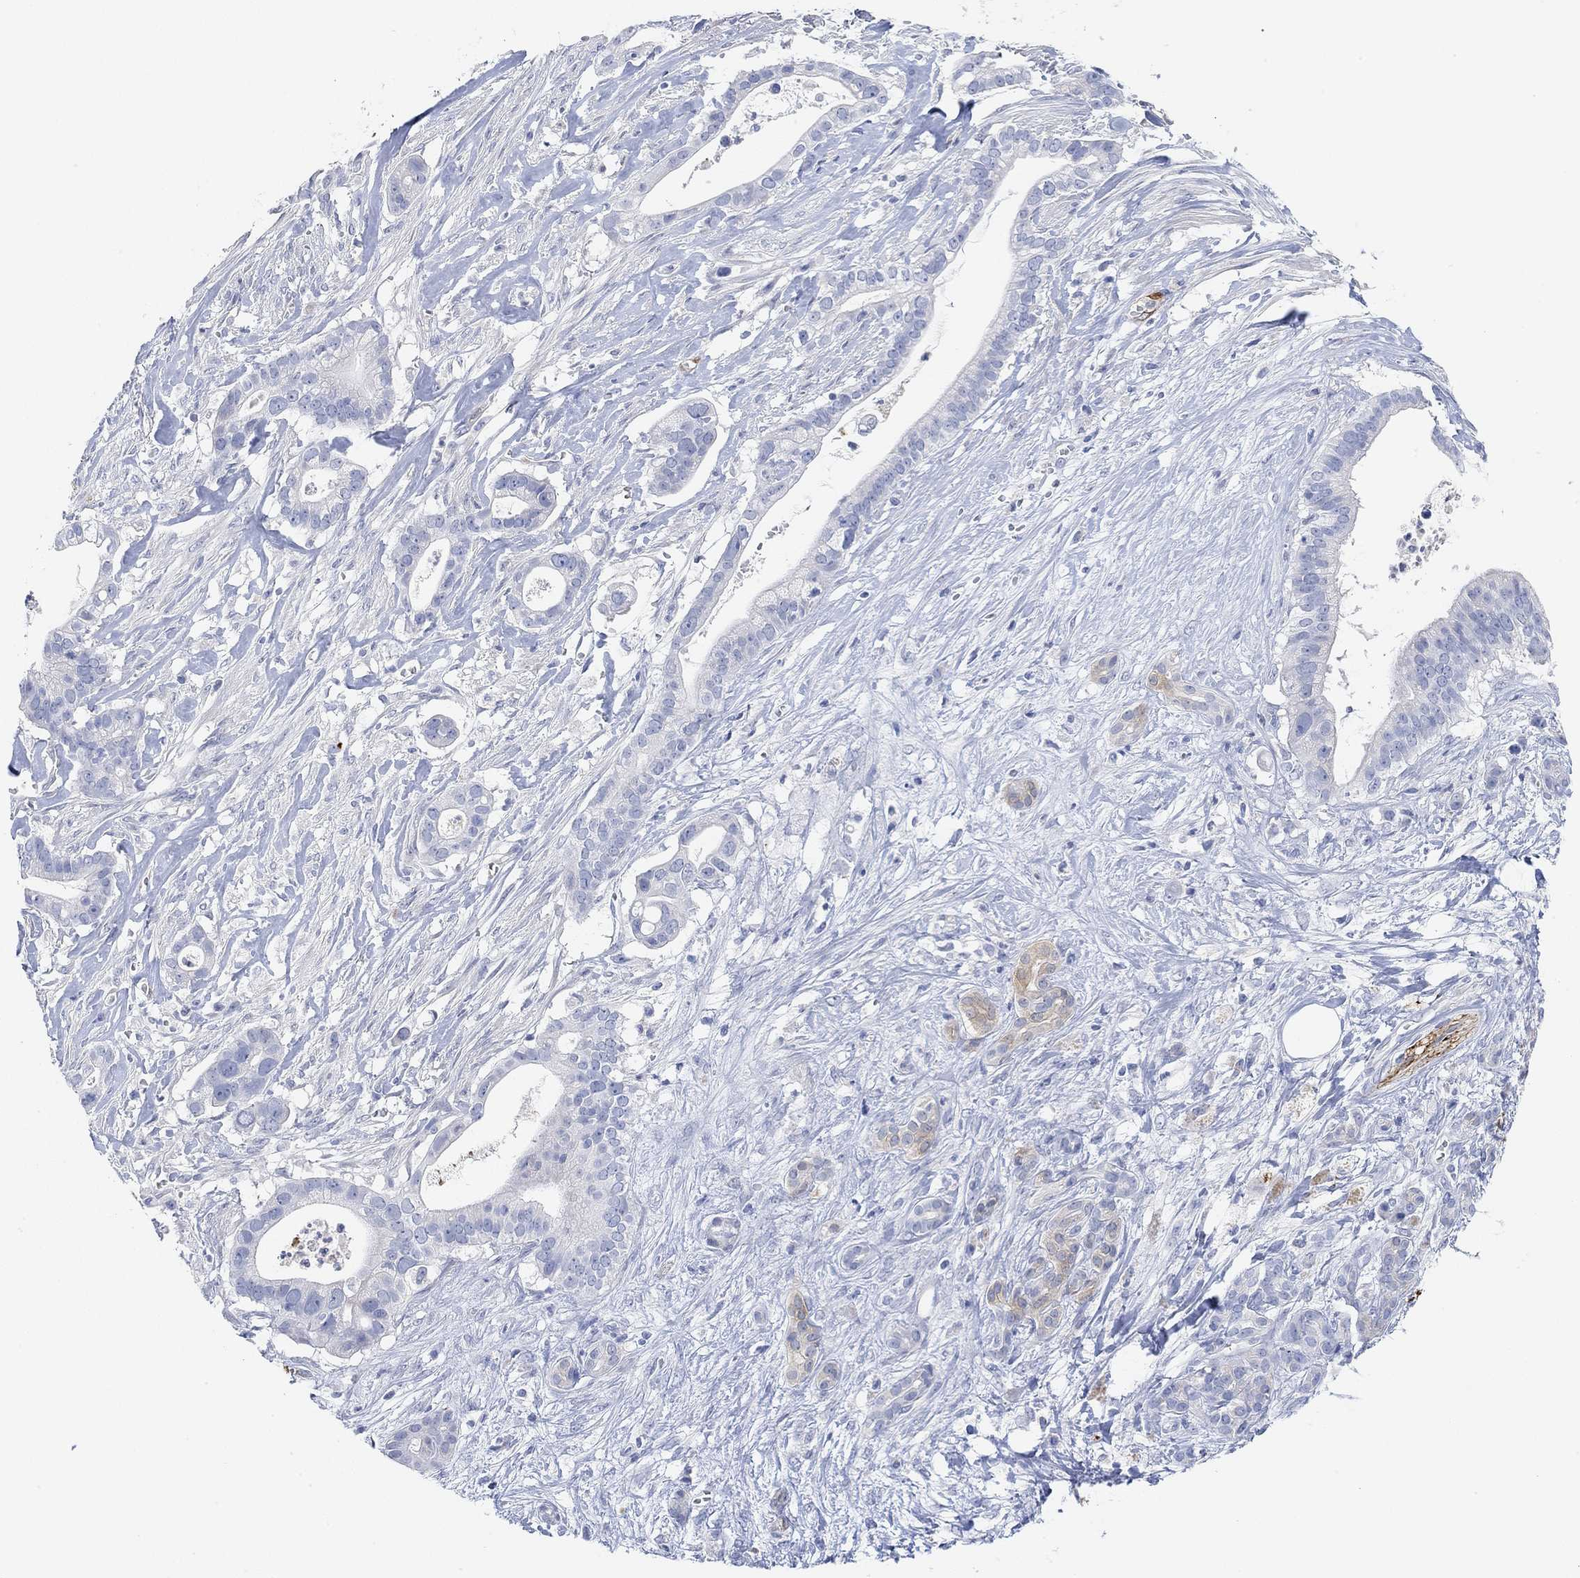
{"staining": {"intensity": "weak", "quantity": "<25%", "location": "cytoplasmic/membranous"}, "tissue": "pancreatic cancer", "cell_type": "Tumor cells", "image_type": "cancer", "snomed": [{"axis": "morphology", "description": "Adenocarcinoma, NOS"}, {"axis": "topography", "description": "Pancreas"}], "caption": "Pancreatic adenocarcinoma was stained to show a protein in brown. There is no significant expression in tumor cells. Brightfield microscopy of immunohistochemistry (IHC) stained with DAB (3,3'-diaminobenzidine) (brown) and hematoxylin (blue), captured at high magnification.", "gene": "VAT1L", "patient": {"sex": "male", "age": 61}}